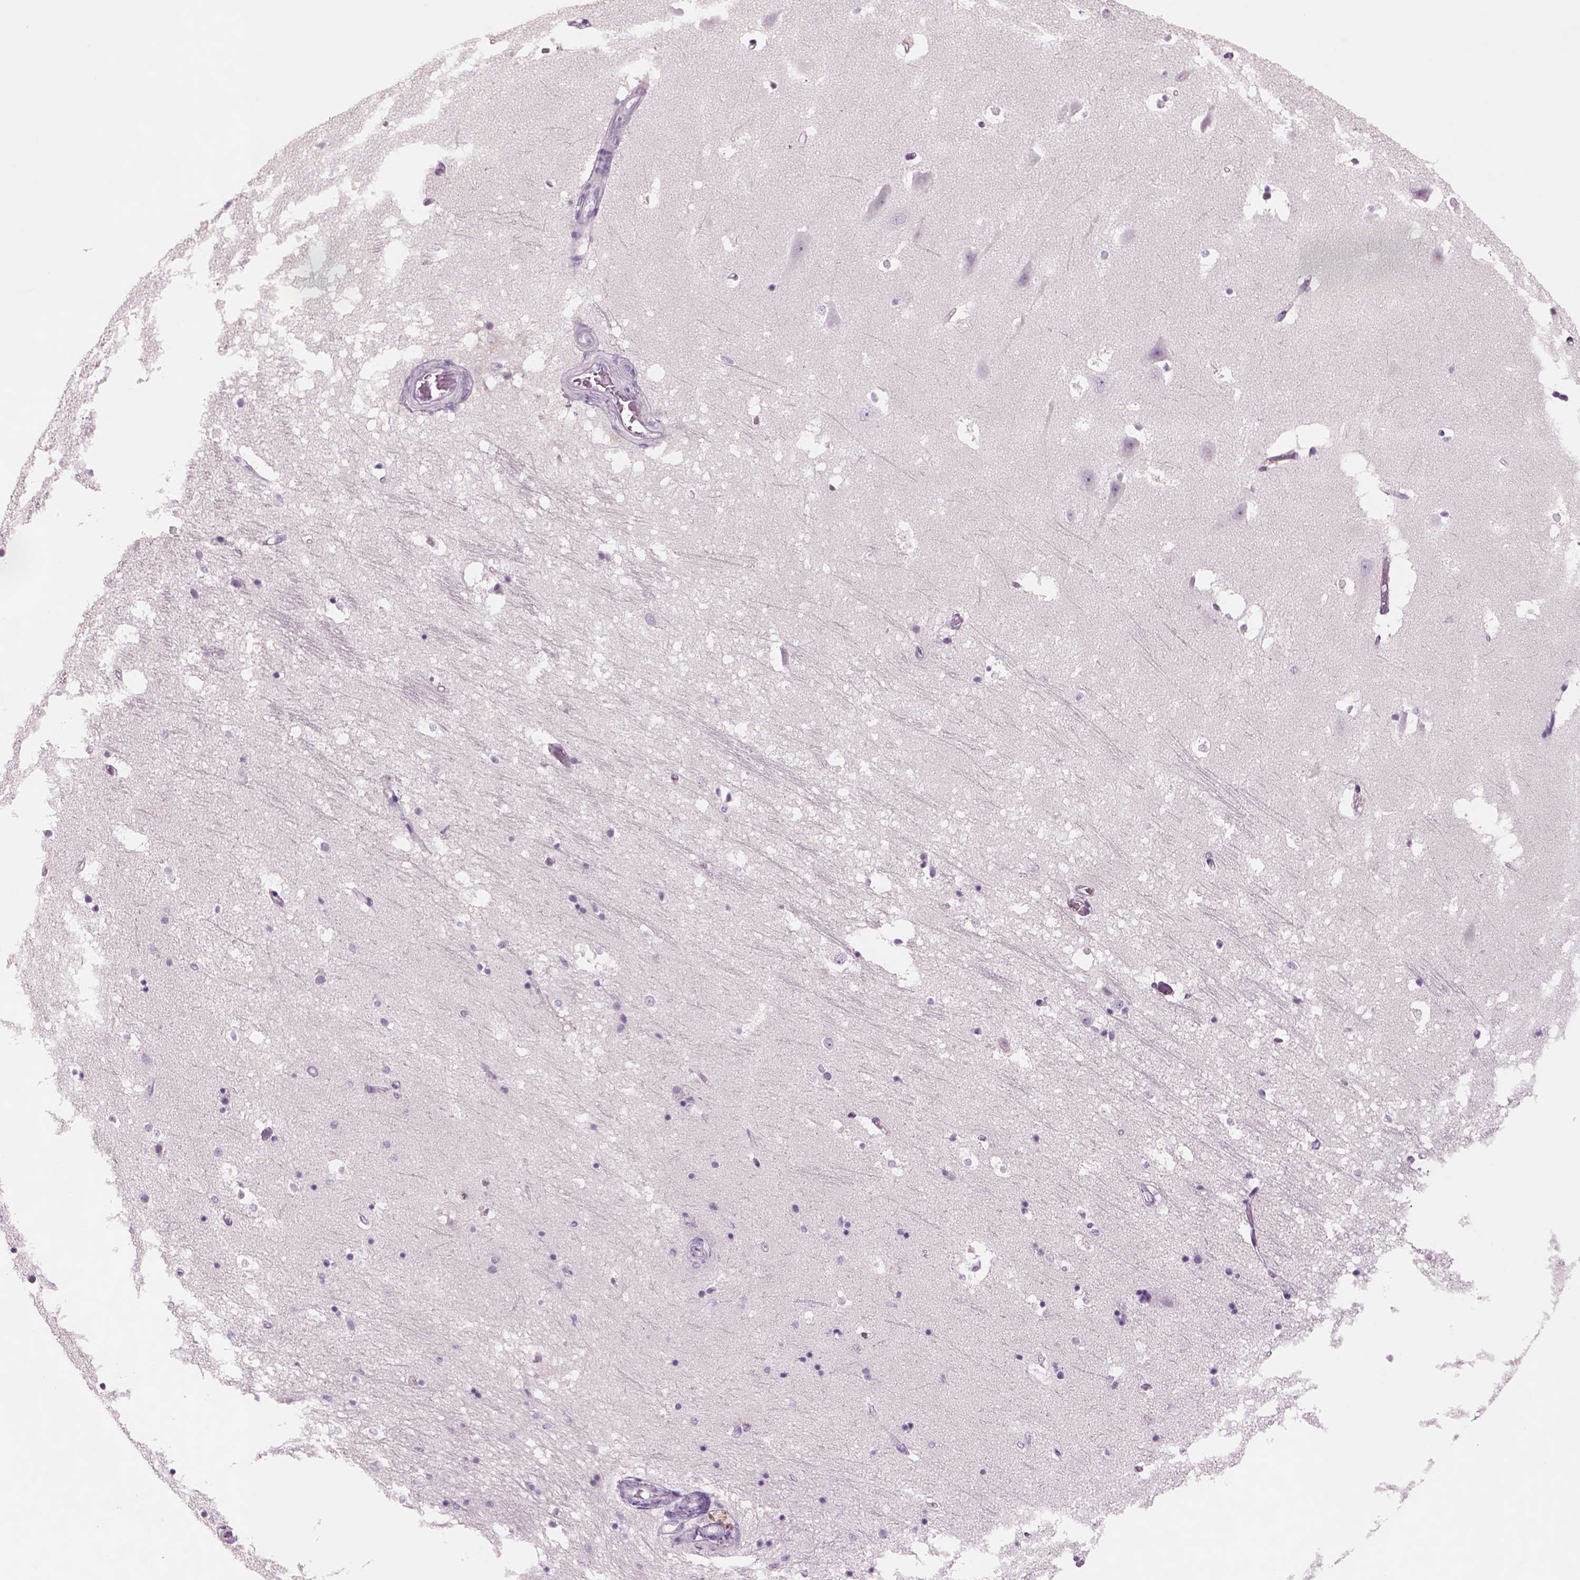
{"staining": {"intensity": "negative", "quantity": "none", "location": "none"}, "tissue": "hippocampus", "cell_type": "Glial cells", "image_type": "normal", "snomed": [{"axis": "morphology", "description": "Normal tissue, NOS"}, {"axis": "topography", "description": "Hippocampus"}], "caption": "There is no significant expression in glial cells of hippocampus.", "gene": "RHO", "patient": {"sex": "male", "age": 44}}